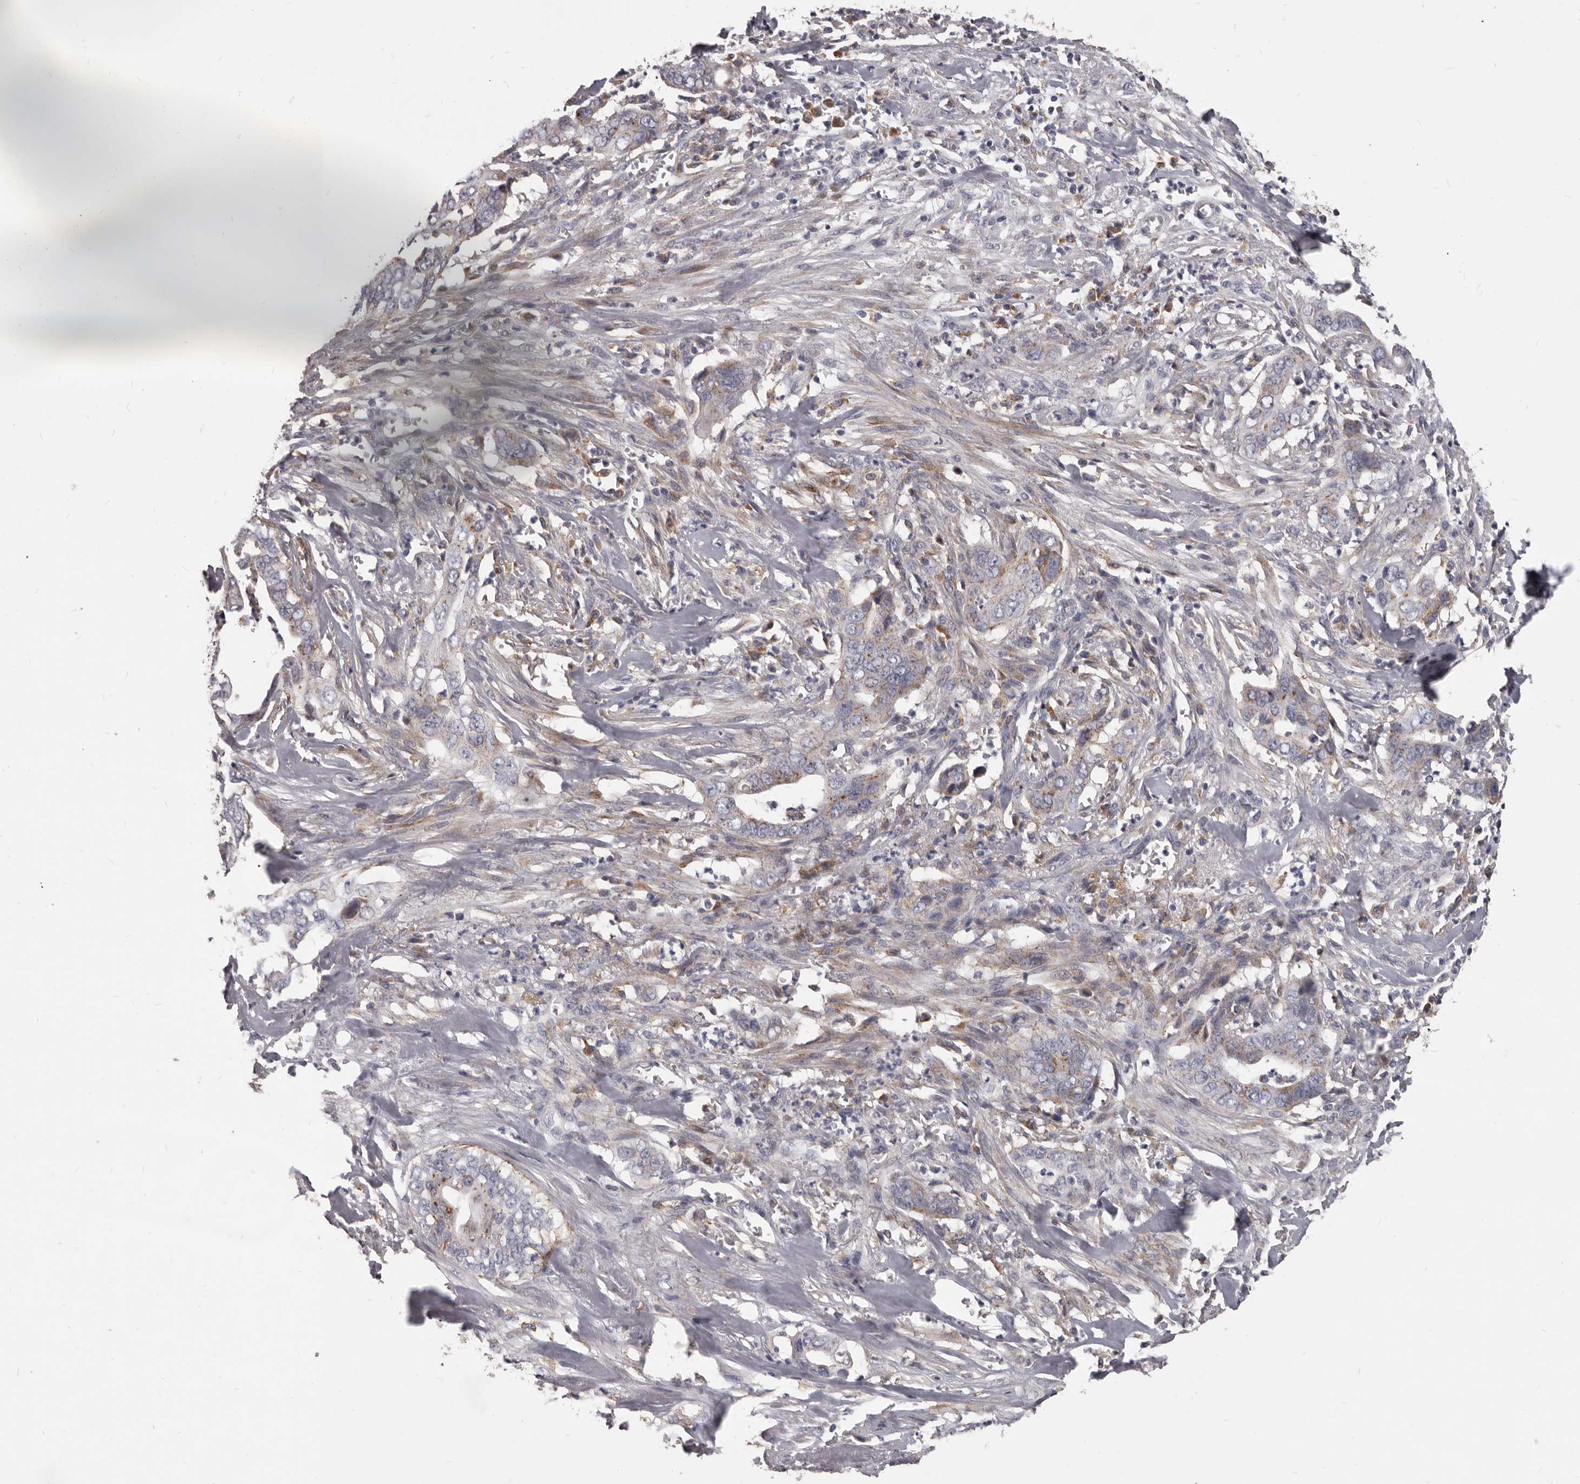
{"staining": {"intensity": "weak", "quantity": "25%-75%", "location": "cytoplasmic/membranous"}, "tissue": "liver cancer", "cell_type": "Tumor cells", "image_type": "cancer", "snomed": [{"axis": "morphology", "description": "Cholangiocarcinoma"}, {"axis": "topography", "description": "Liver"}], "caption": "Tumor cells show low levels of weak cytoplasmic/membranous expression in about 25%-75% of cells in human cholangiocarcinoma (liver).", "gene": "PI4K2A", "patient": {"sex": "female", "age": 79}}